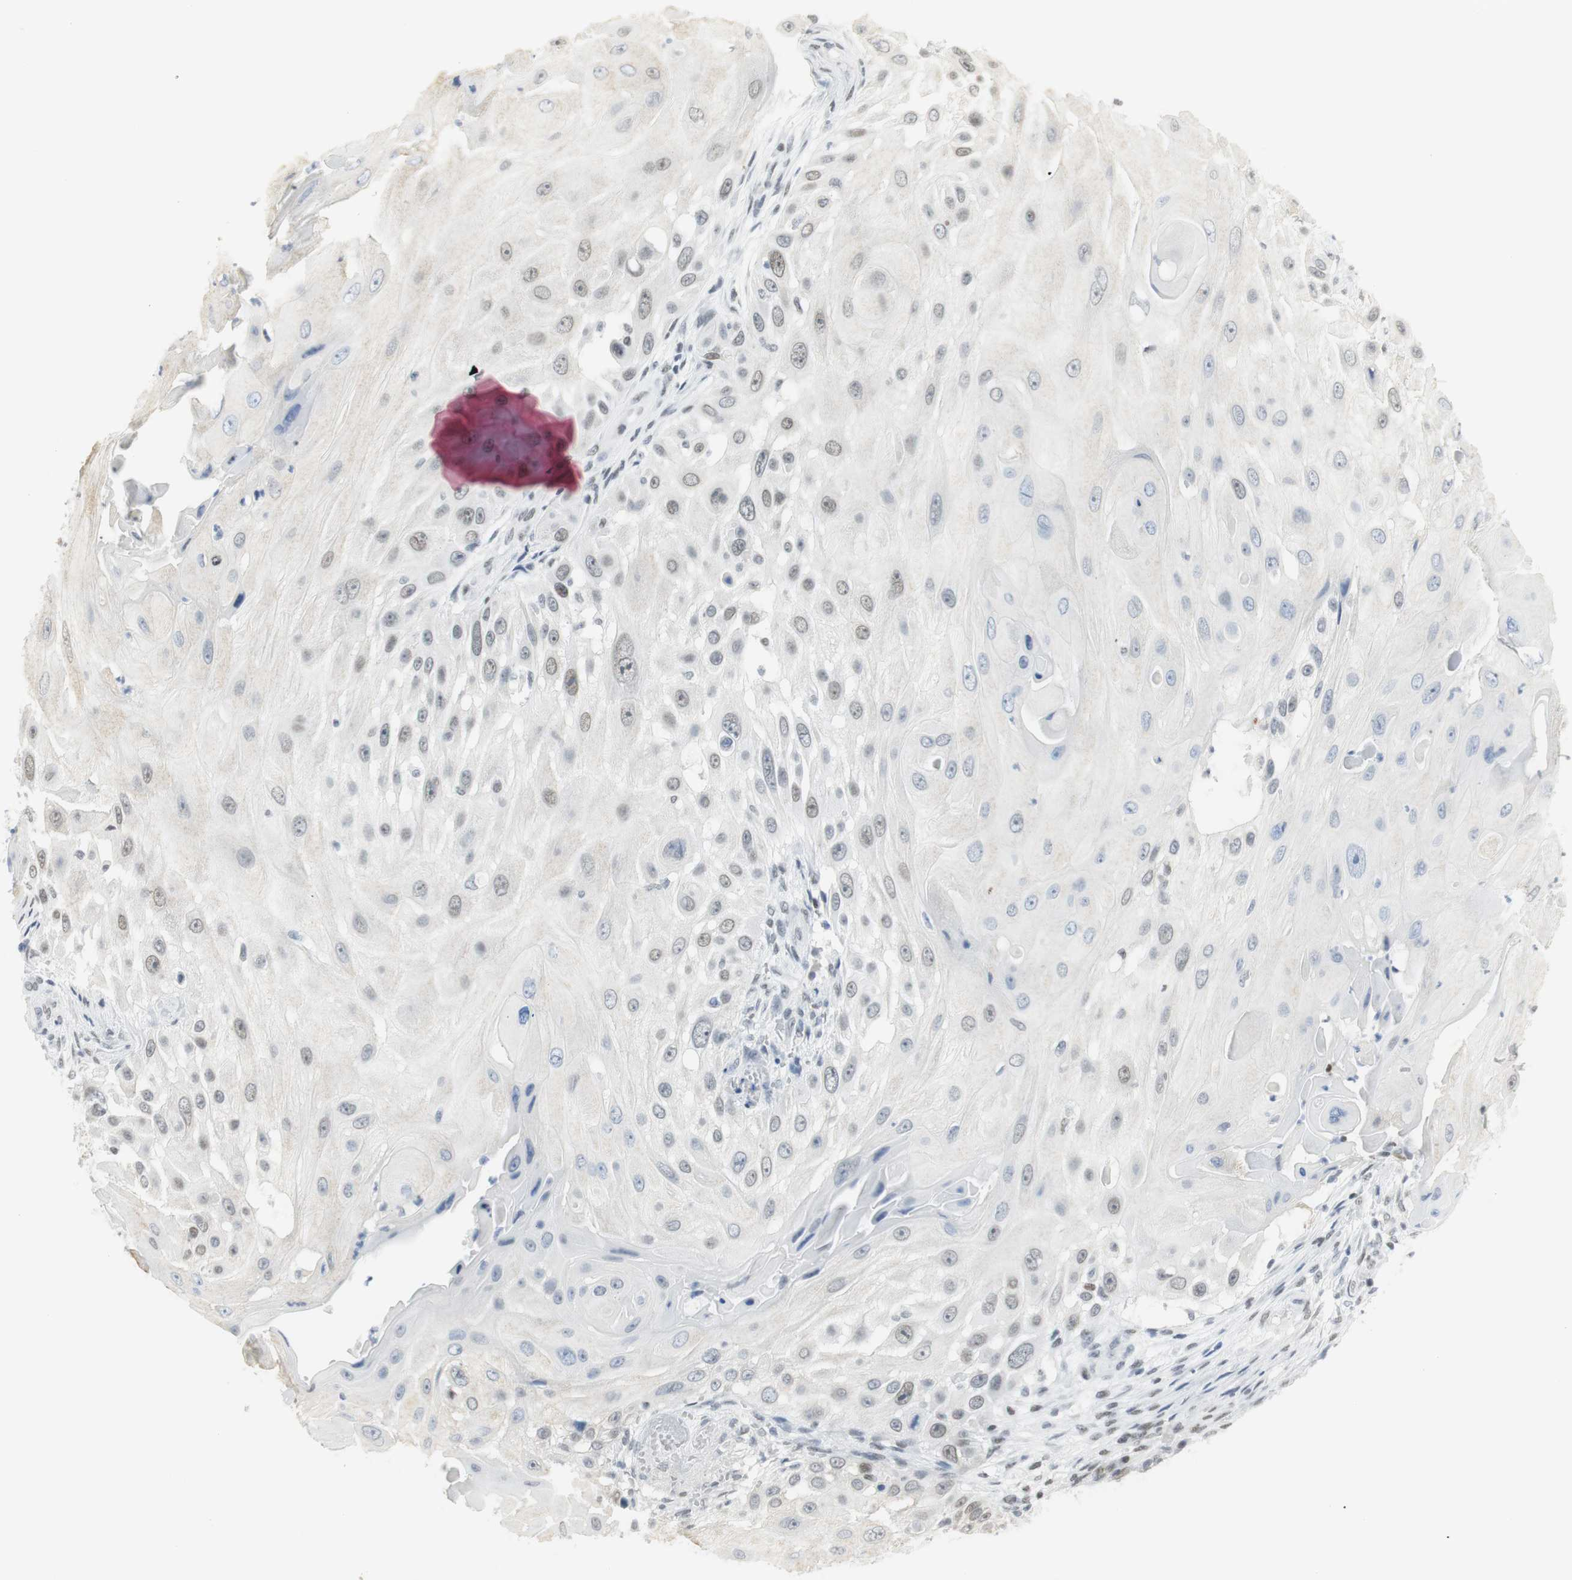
{"staining": {"intensity": "weak", "quantity": "25%-75%", "location": "nuclear"}, "tissue": "skin cancer", "cell_type": "Tumor cells", "image_type": "cancer", "snomed": [{"axis": "morphology", "description": "Squamous cell carcinoma, NOS"}, {"axis": "topography", "description": "Skin"}], "caption": "A brown stain labels weak nuclear positivity of a protein in squamous cell carcinoma (skin) tumor cells. Using DAB (brown) and hematoxylin (blue) stains, captured at high magnification using brightfield microscopy.", "gene": "BMI1", "patient": {"sex": "female", "age": 44}}